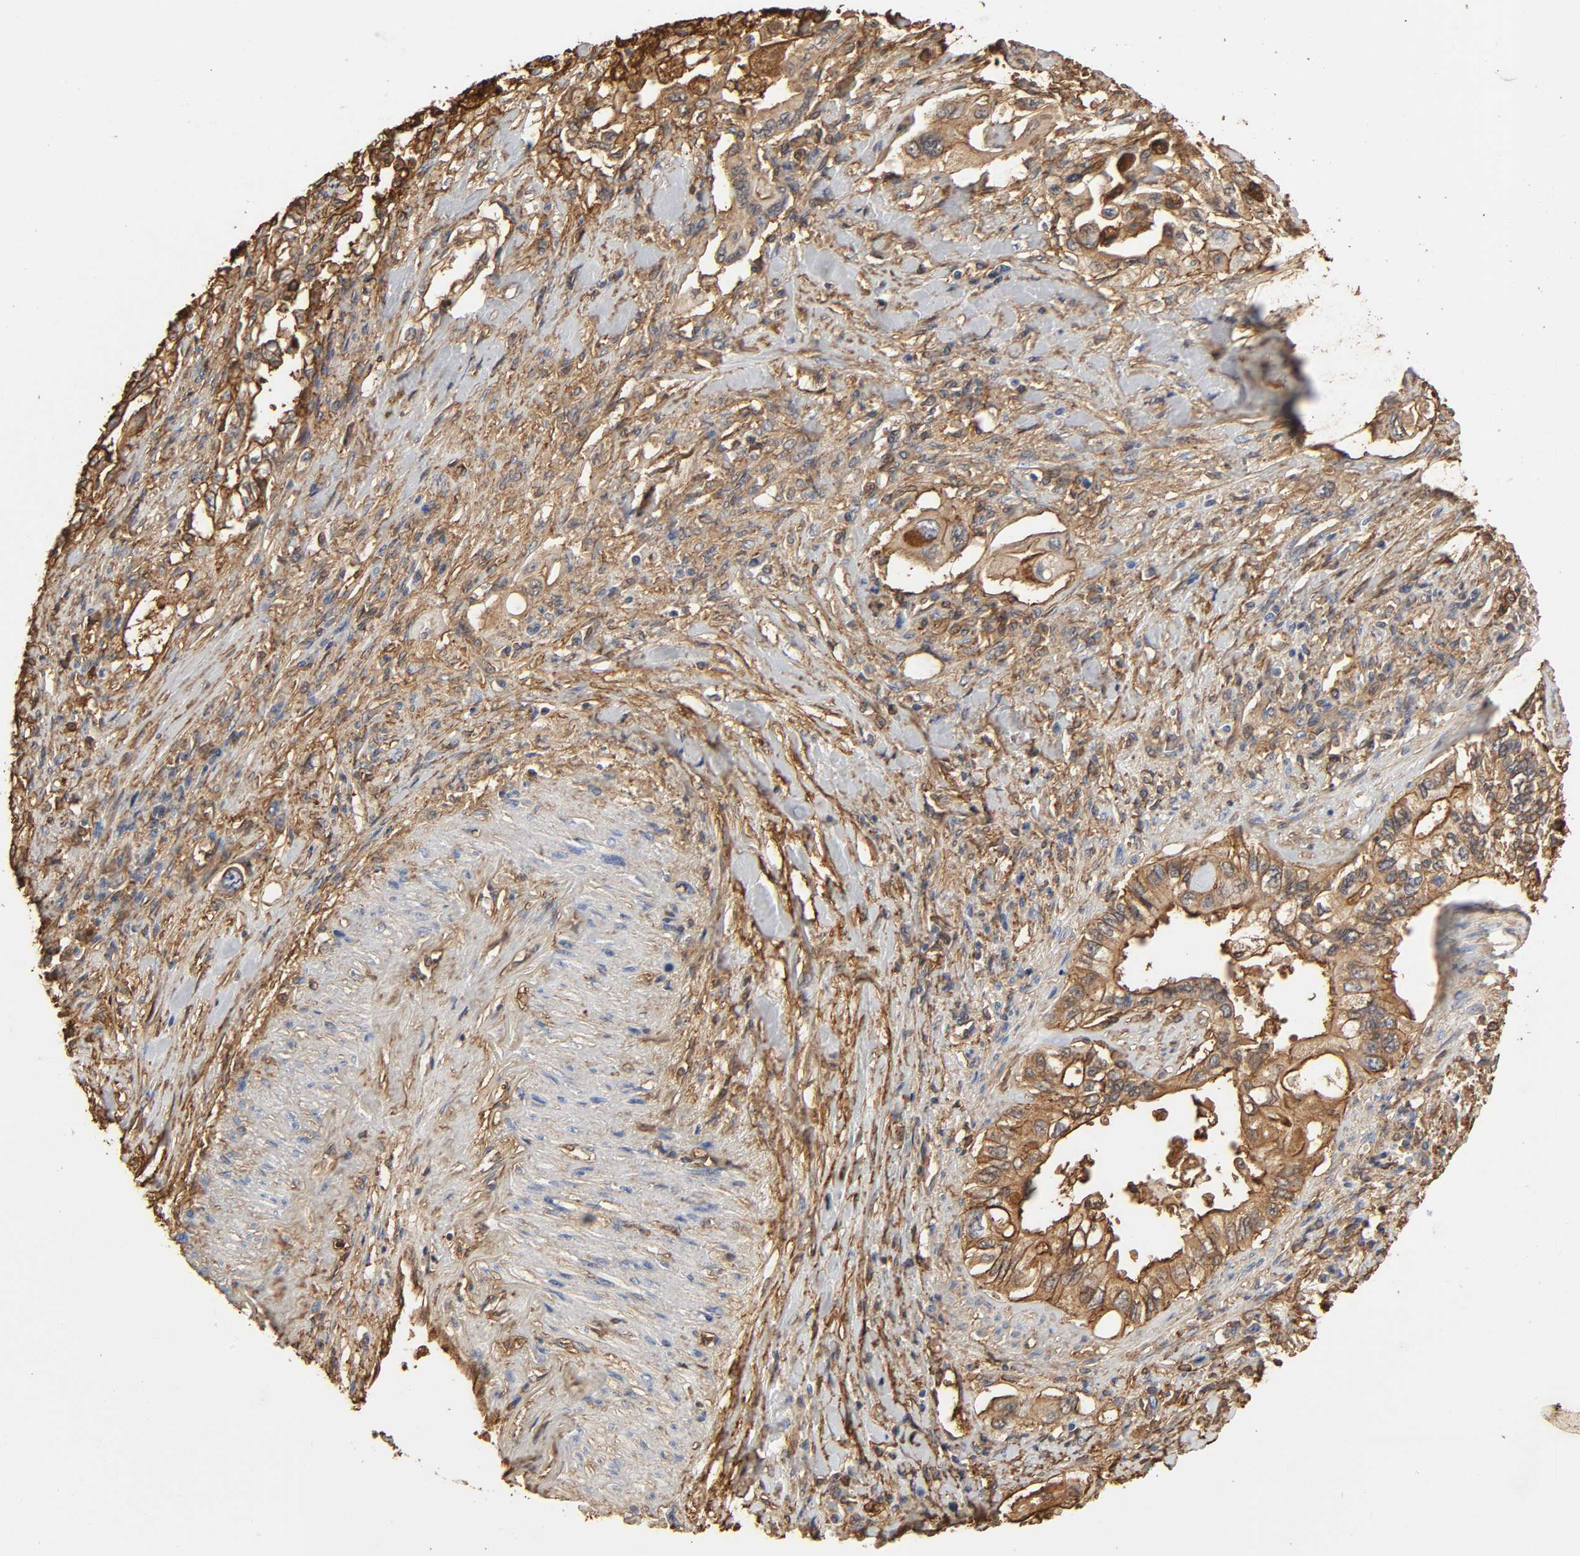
{"staining": {"intensity": "moderate", "quantity": ">75%", "location": "cytoplasmic/membranous"}, "tissue": "pancreatic cancer", "cell_type": "Tumor cells", "image_type": "cancer", "snomed": [{"axis": "morphology", "description": "Normal tissue, NOS"}, {"axis": "topography", "description": "Pancreas"}], "caption": "Protein staining of pancreatic cancer tissue reveals moderate cytoplasmic/membranous positivity in approximately >75% of tumor cells.", "gene": "ANXA2", "patient": {"sex": "male", "age": 42}}